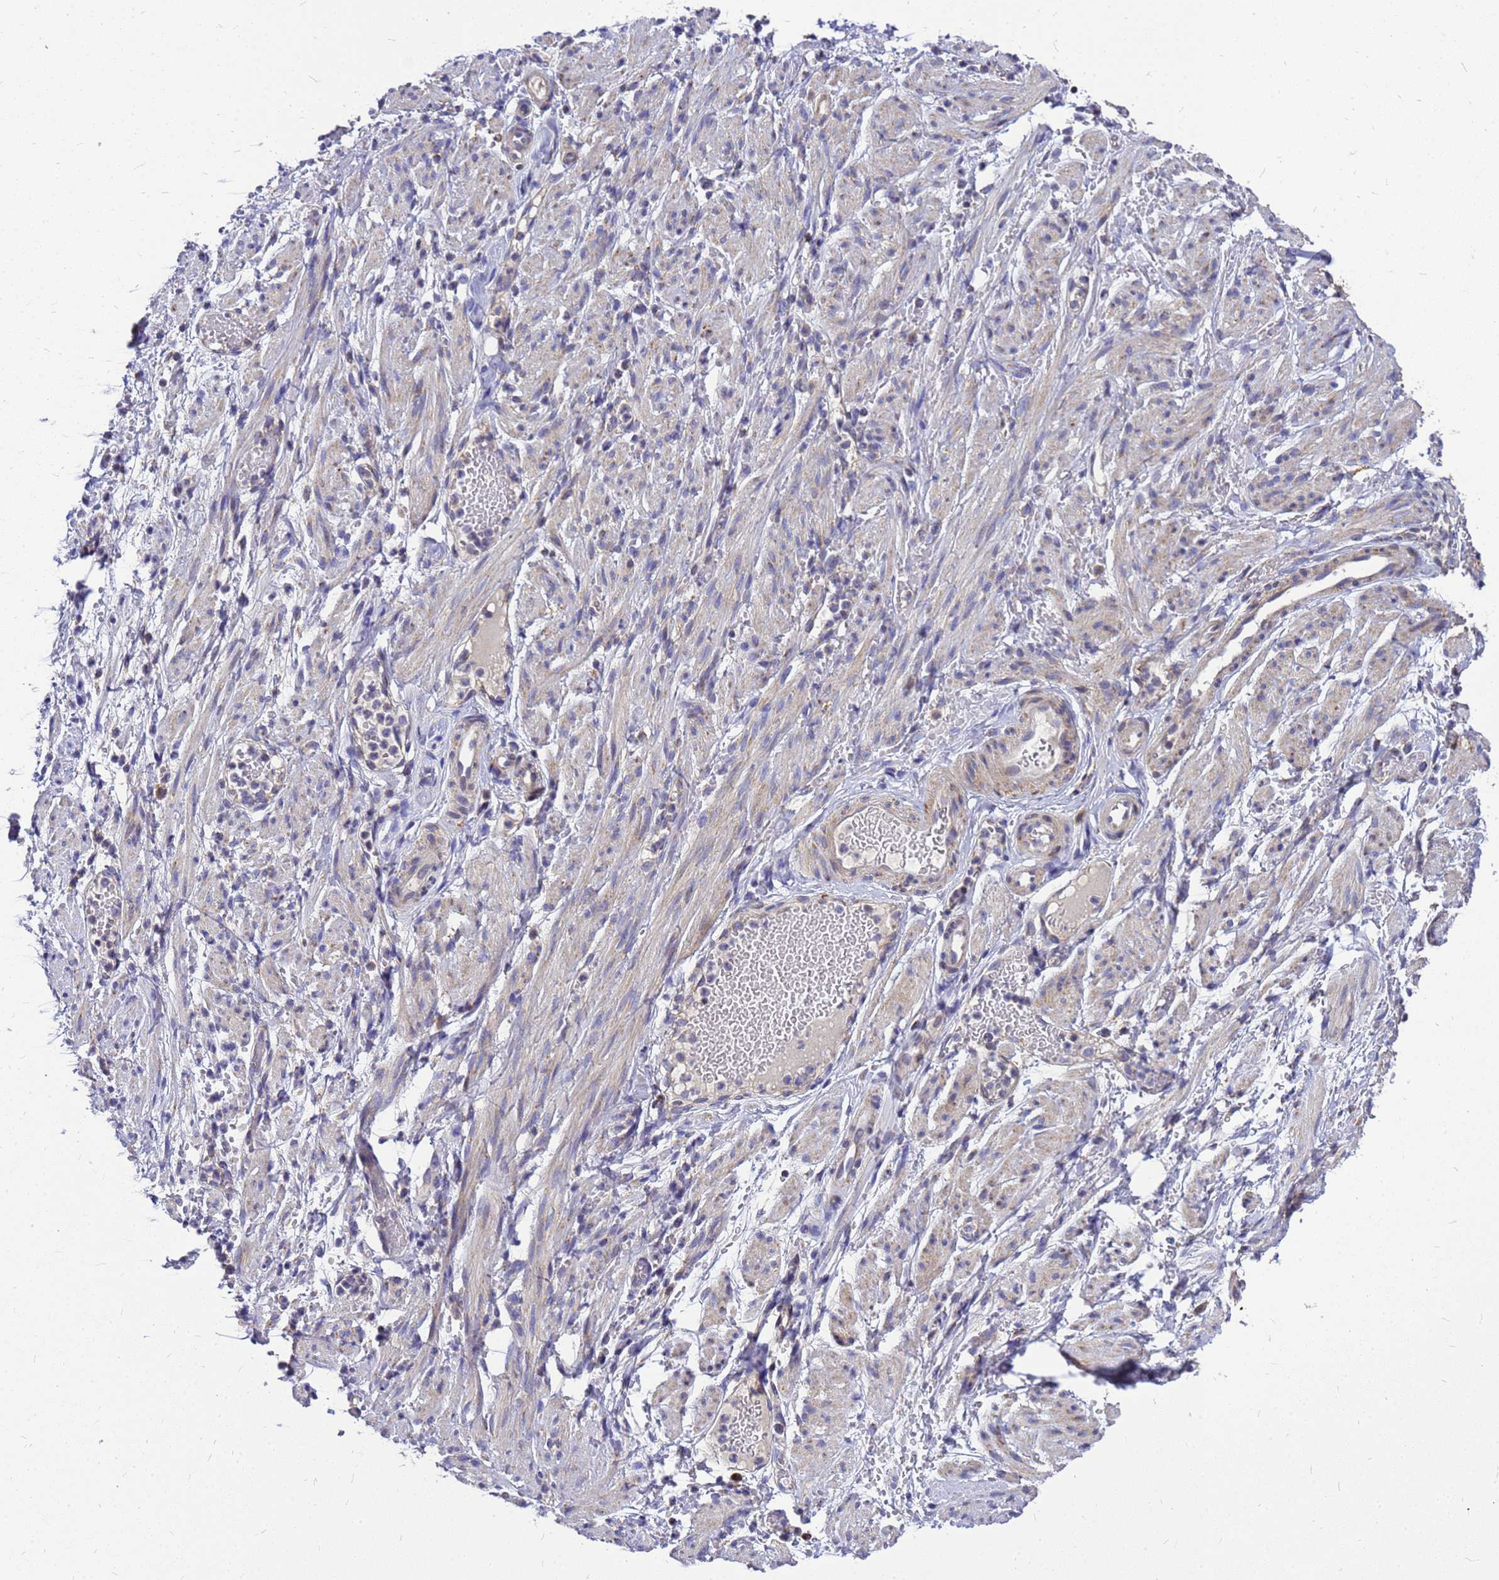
{"staining": {"intensity": "moderate", "quantity": ">75%", "location": "cytoplasmic/membranous"}, "tissue": "adipose tissue", "cell_type": "Adipocytes", "image_type": "normal", "snomed": [{"axis": "morphology", "description": "Normal tissue, NOS"}, {"axis": "topography", "description": "Smooth muscle"}, {"axis": "topography", "description": "Peripheral nerve tissue"}], "caption": "Protein expression analysis of unremarkable adipose tissue reveals moderate cytoplasmic/membranous staining in approximately >75% of adipocytes.", "gene": "CMC4", "patient": {"sex": "female", "age": 39}}